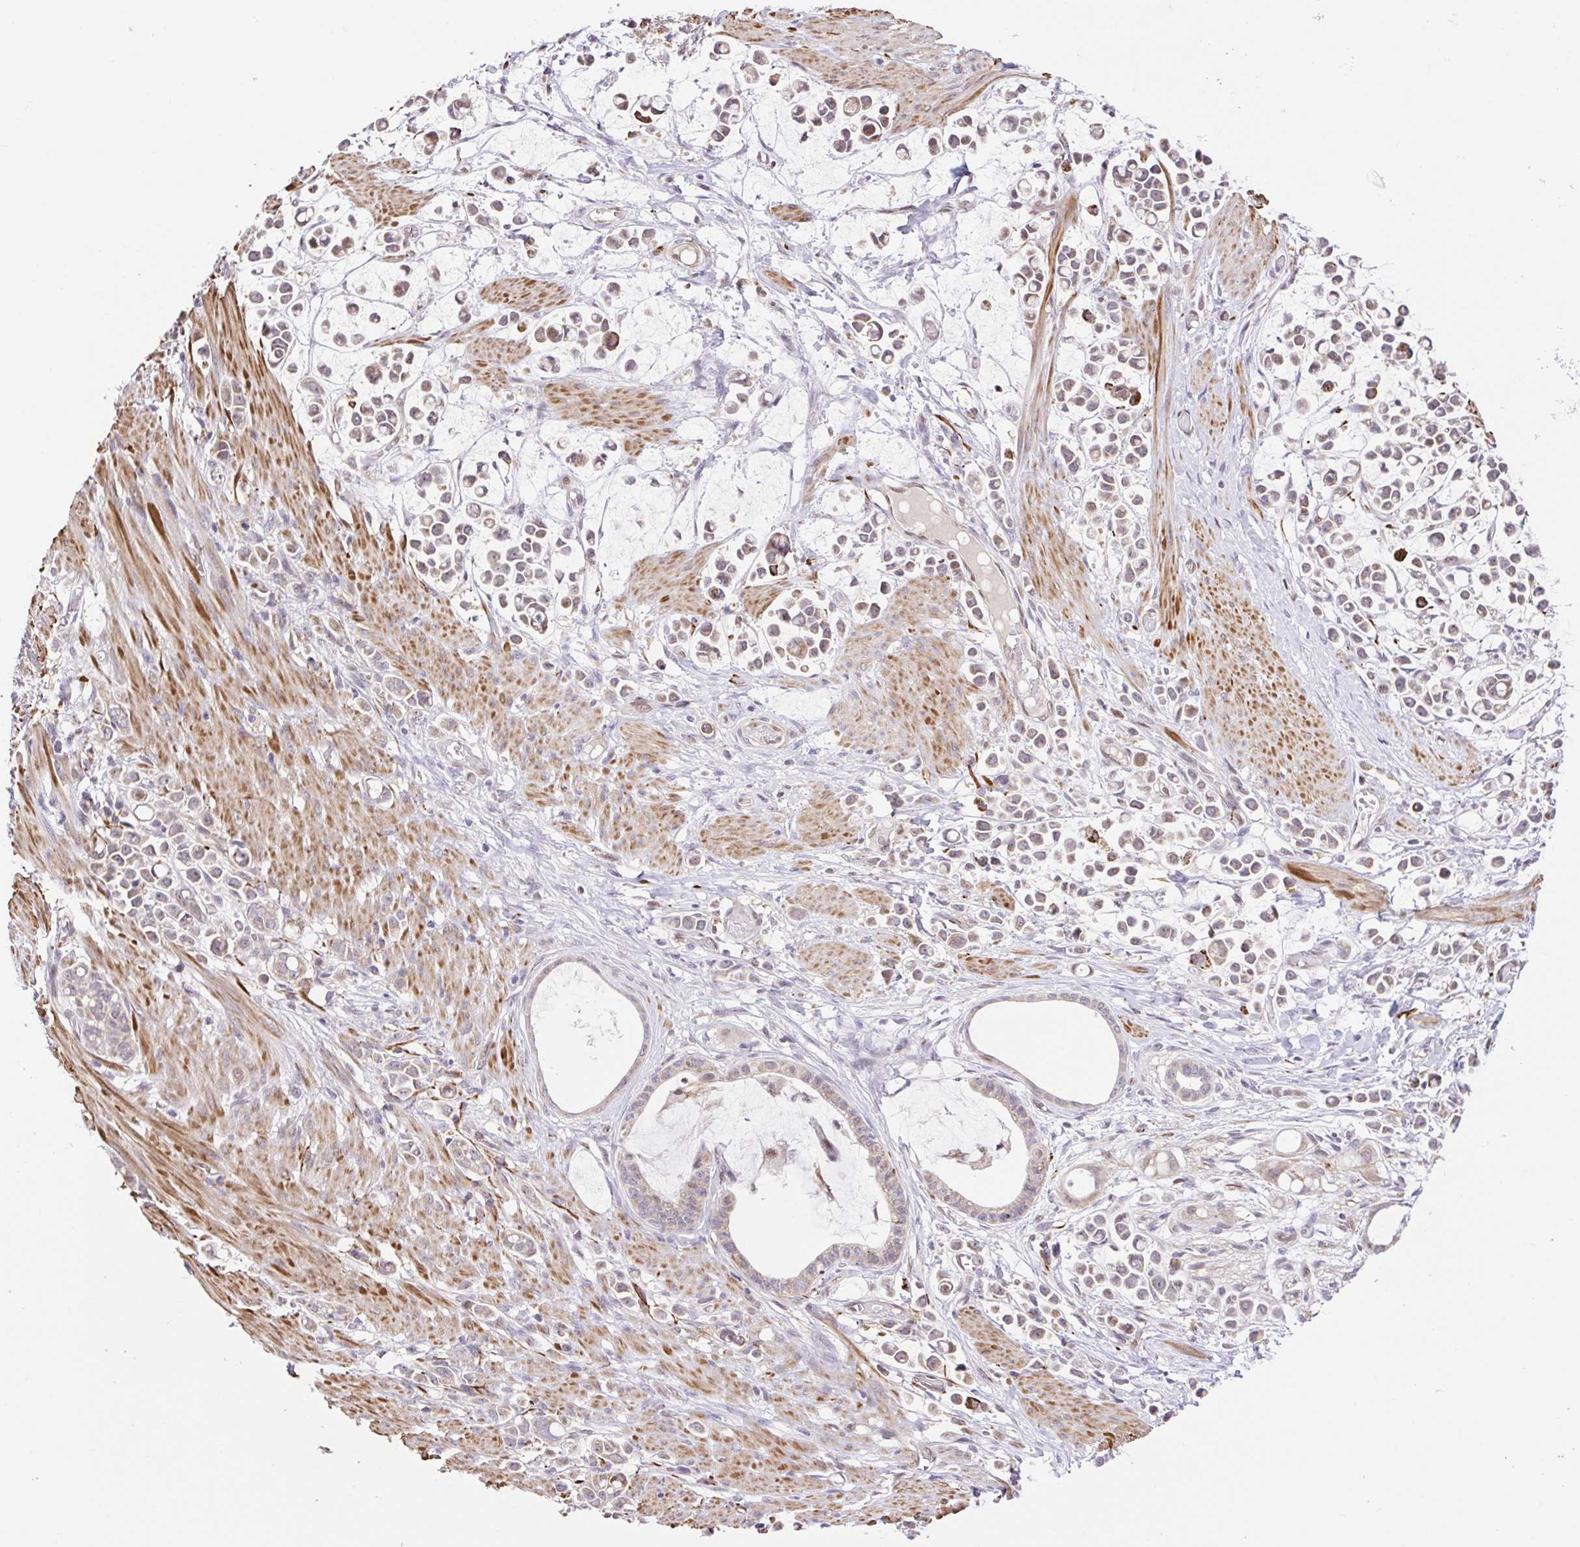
{"staining": {"intensity": "weak", "quantity": "25%-75%", "location": "nuclear"}, "tissue": "stomach cancer", "cell_type": "Tumor cells", "image_type": "cancer", "snomed": [{"axis": "morphology", "description": "Adenocarcinoma, NOS"}, {"axis": "topography", "description": "Stomach"}], "caption": "IHC micrograph of neoplastic tissue: human stomach cancer (adenocarcinoma) stained using IHC displays low levels of weak protein expression localized specifically in the nuclear of tumor cells, appearing as a nuclear brown color.", "gene": "ERG", "patient": {"sex": "male", "age": 82}}